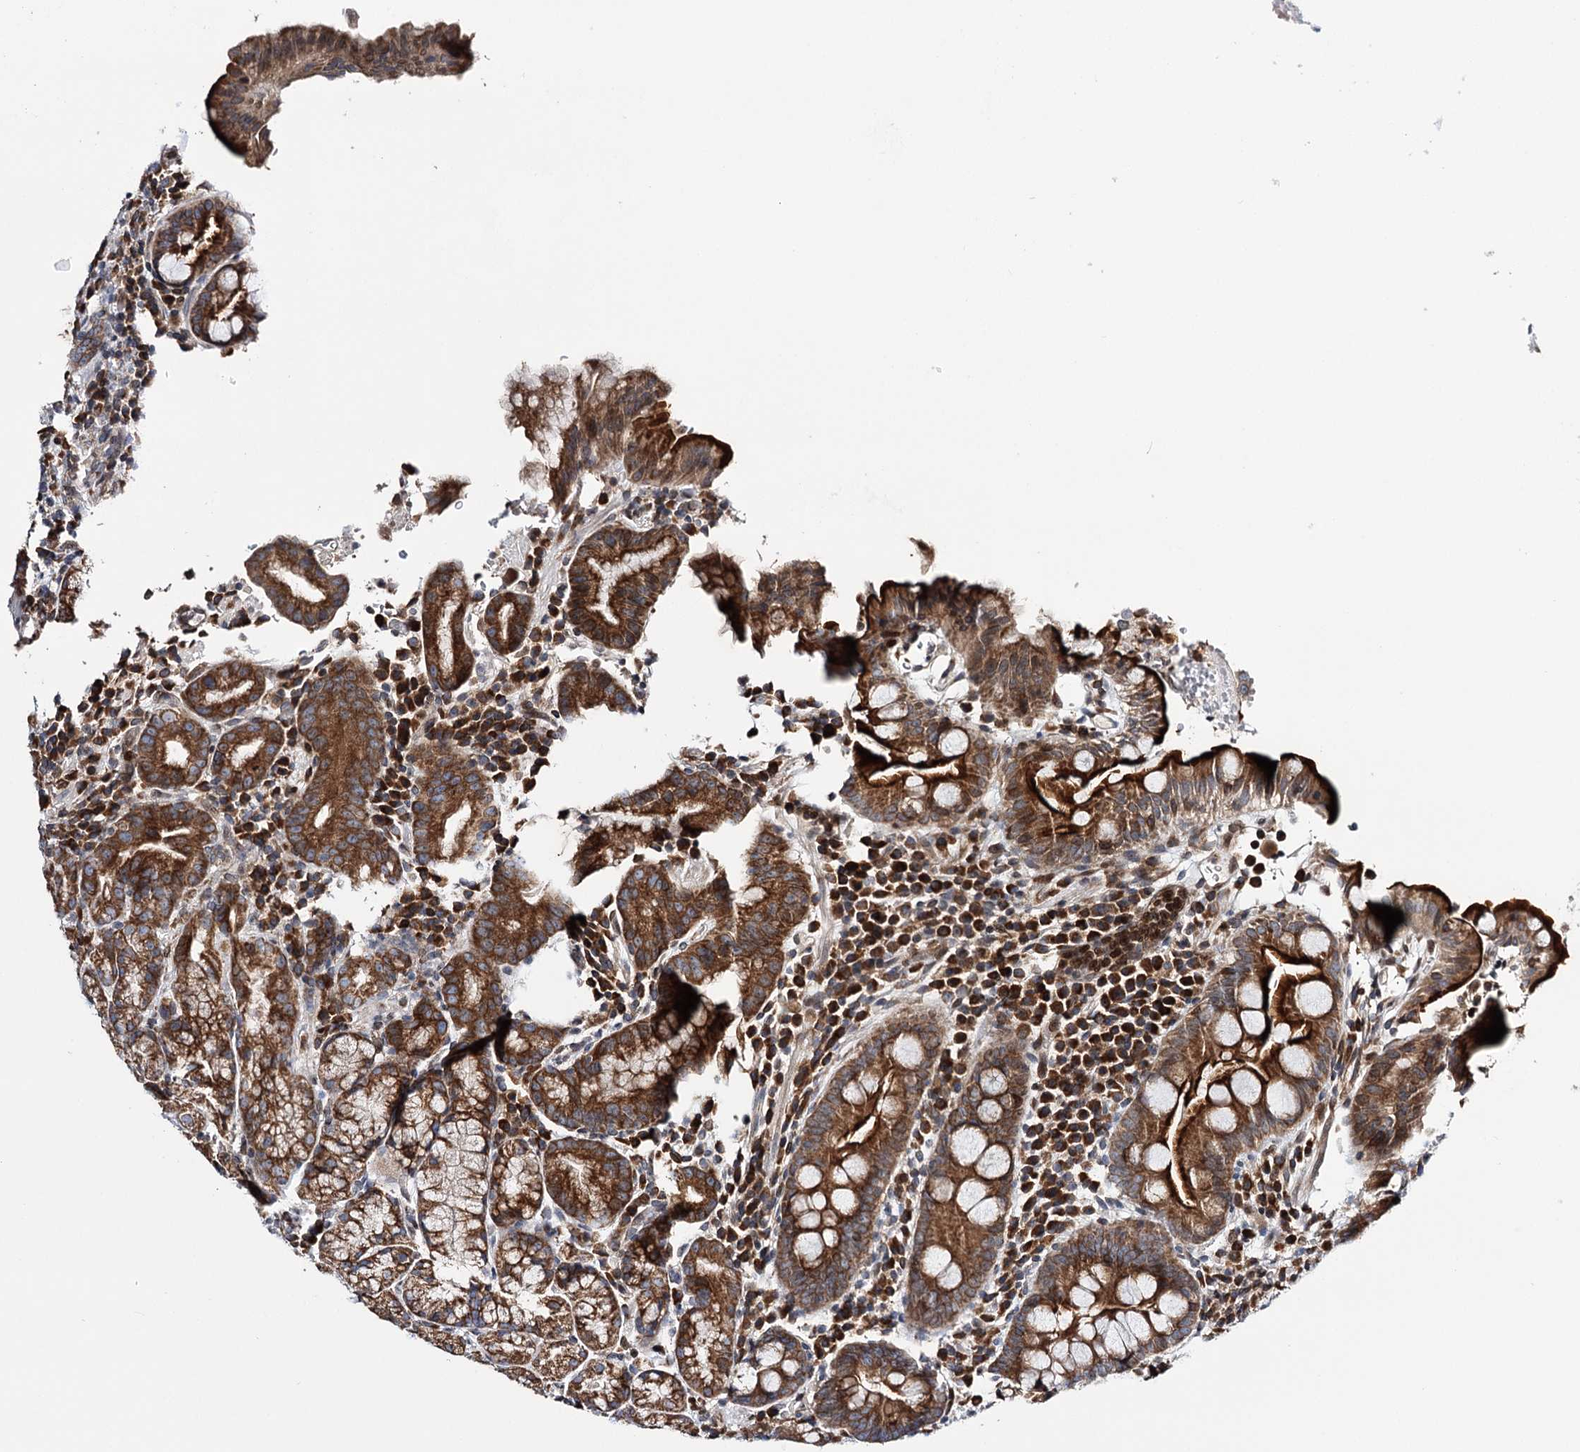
{"staining": {"intensity": "strong", "quantity": "25%-75%", "location": "cytoplasmic/membranous"}, "tissue": "stomach", "cell_type": "Glandular cells", "image_type": "normal", "snomed": [{"axis": "morphology", "description": "Normal tissue, NOS"}, {"axis": "morphology", "description": "Inflammation, NOS"}, {"axis": "topography", "description": "Stomach"}], "caption": "IHC micrograph of unremarkable stomach: stomach stained using immunohistochemistry (IHC) exhibits high levels of strong protein expression localized specifically in the cytoplasmic/membranous of glandular cells, appearing as a cytoplasmic/membranous brown color.", "gene": "CFAP46", "patient": {"sex": "male", "age": 79}}